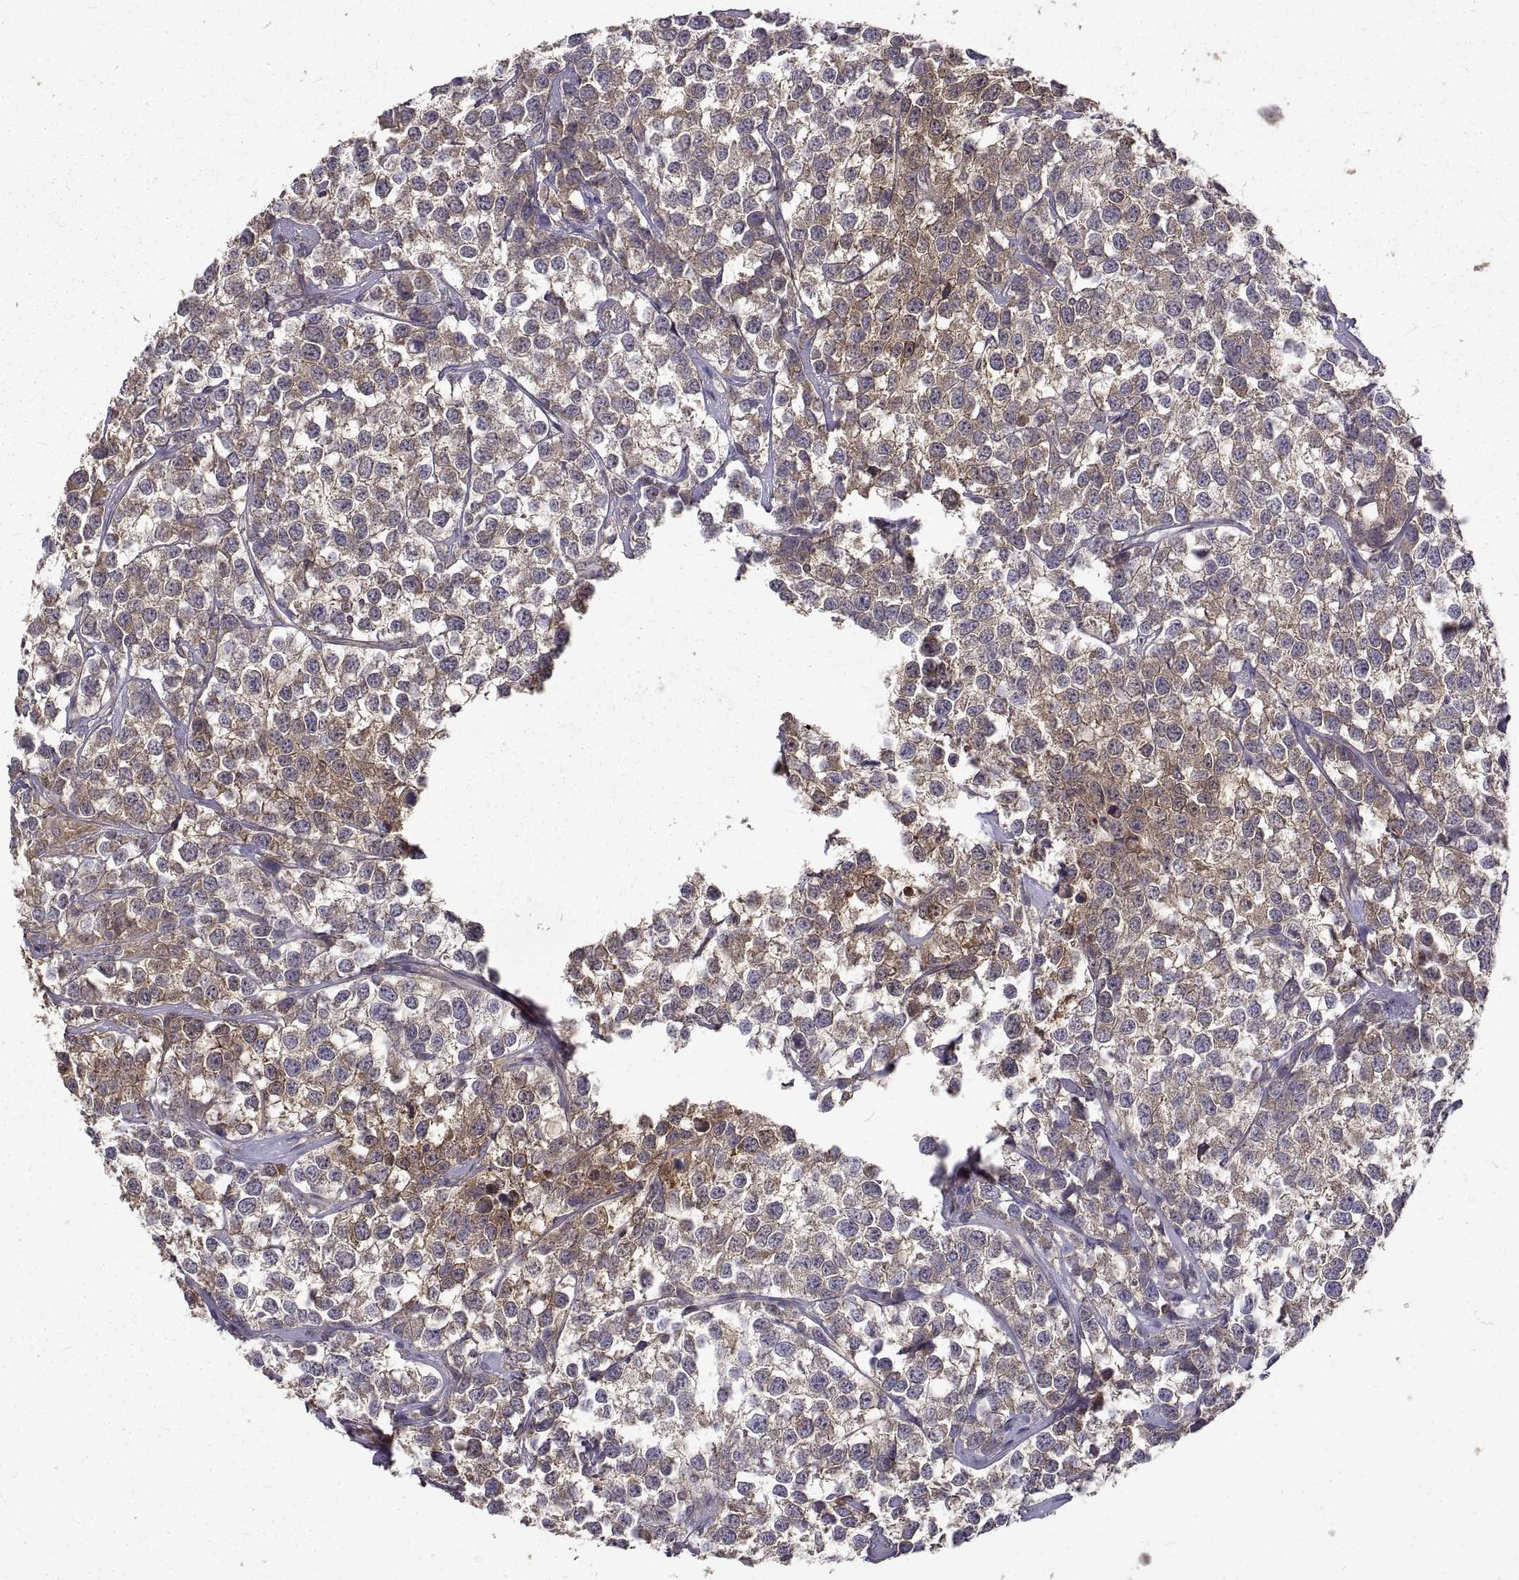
{"staining": {"intensity": "moderate", "quantity": "<25%", "location": "cytoplasmic/membranous"}, "tissue": "testis cancer", "cell_type": "Tumor cells", "image_type": "cancer", "snomed": [{"axis": "morphology", "description": "Seminoma, NOS"}, {"axis": "topography", "description": "Testis"}], "caption": "Moderate cytoplasmic/membranous protein expression is identified in about <25% of tumor cells in testis seminoma. (IHC, brightfield microscopy, high magnification).", "gene": "PEA15", "patient": {"sex": "male", "age": 59}}